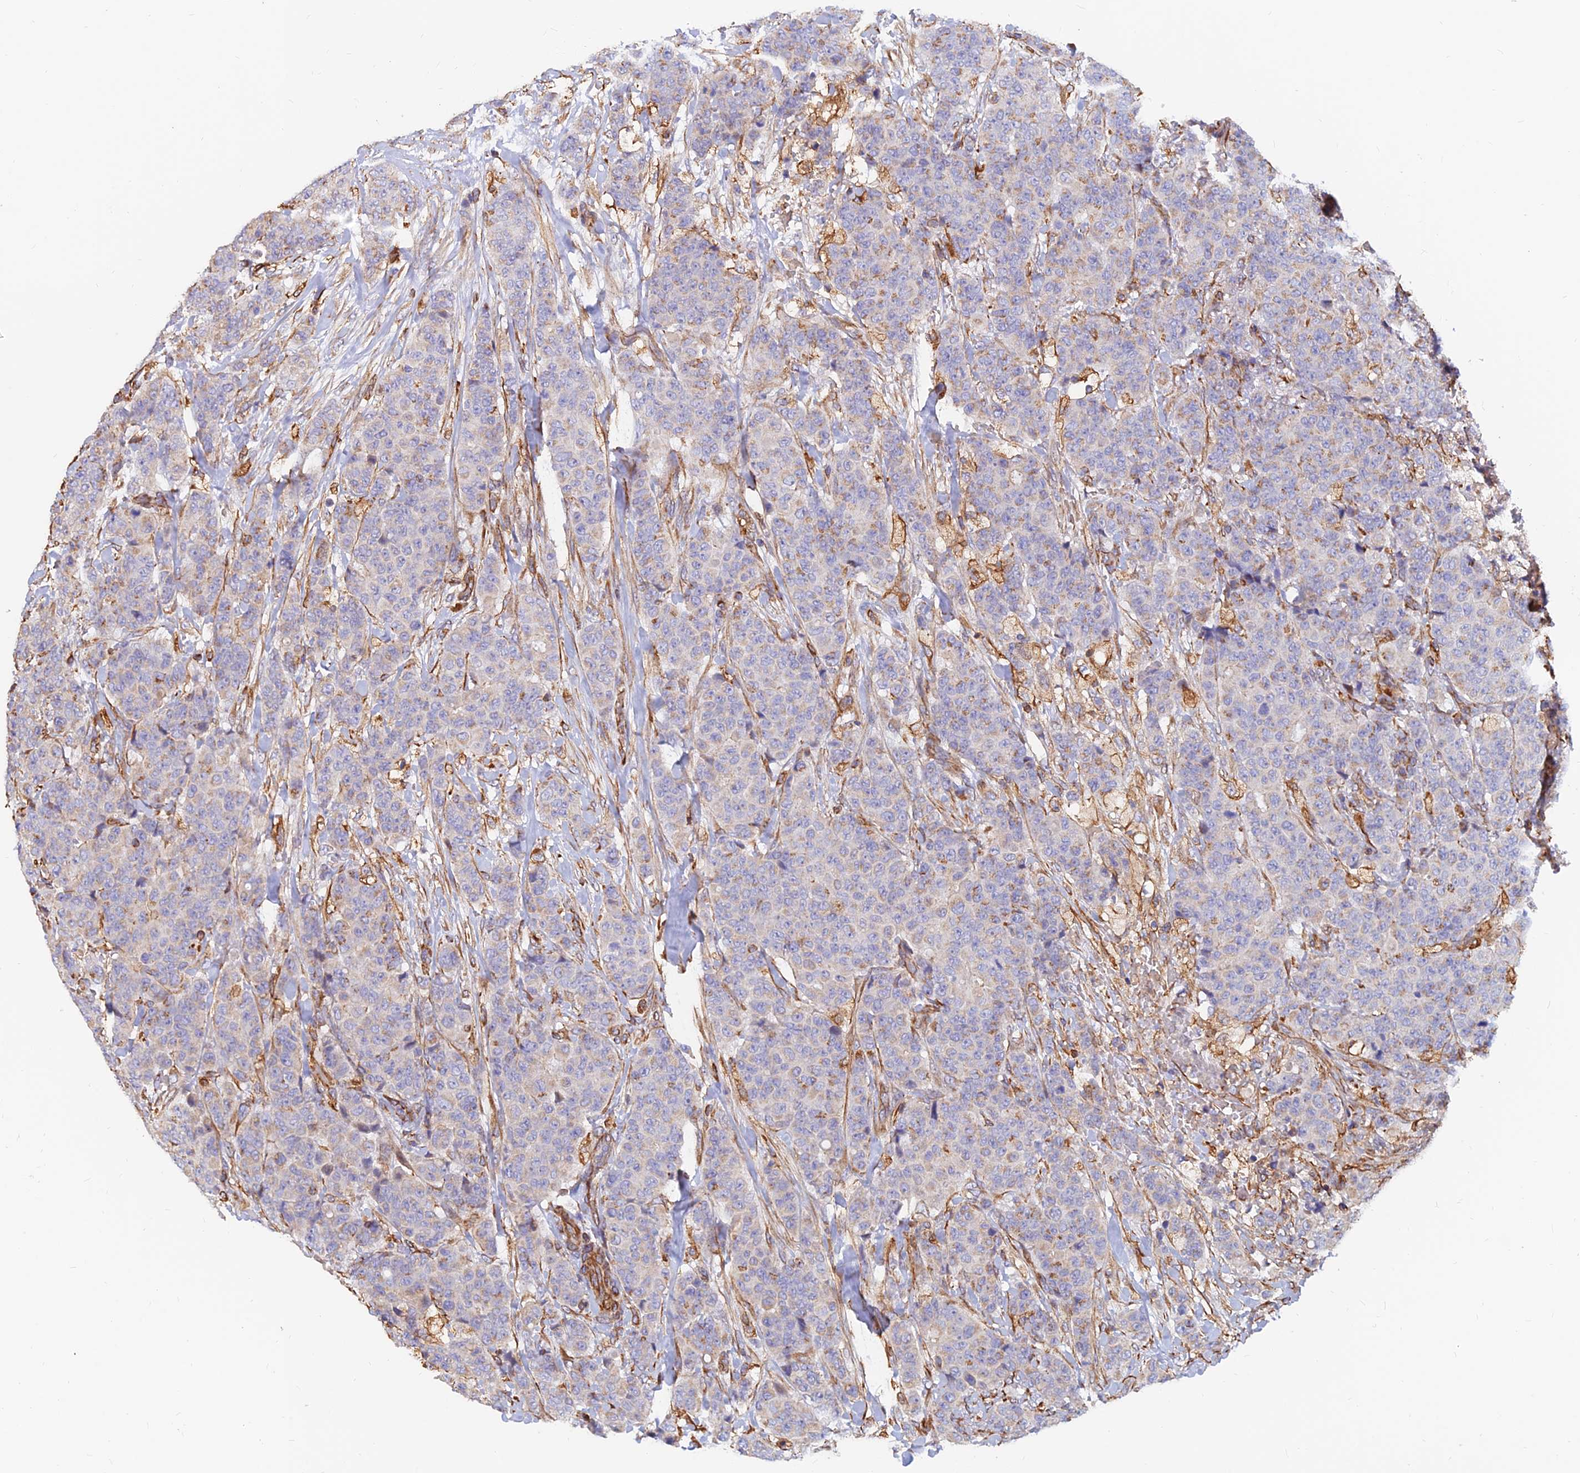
{"staining": {"intensity": "negative", "quantity": "none", "location": "none"}, "tissue": "breast cancer", "cell_type": "Tumor cells", "image_type": "cancer", "snomed": [{"axis": "morphology", "description": "Duct carcinoma"}, {"axis": "topography", "description": "Breast"}], "caption": "Tumor cells show no significant expression in breast intraductal carcinoma.", "gene": "CDK18", "patient": {"sex": "female", "age": 40}}